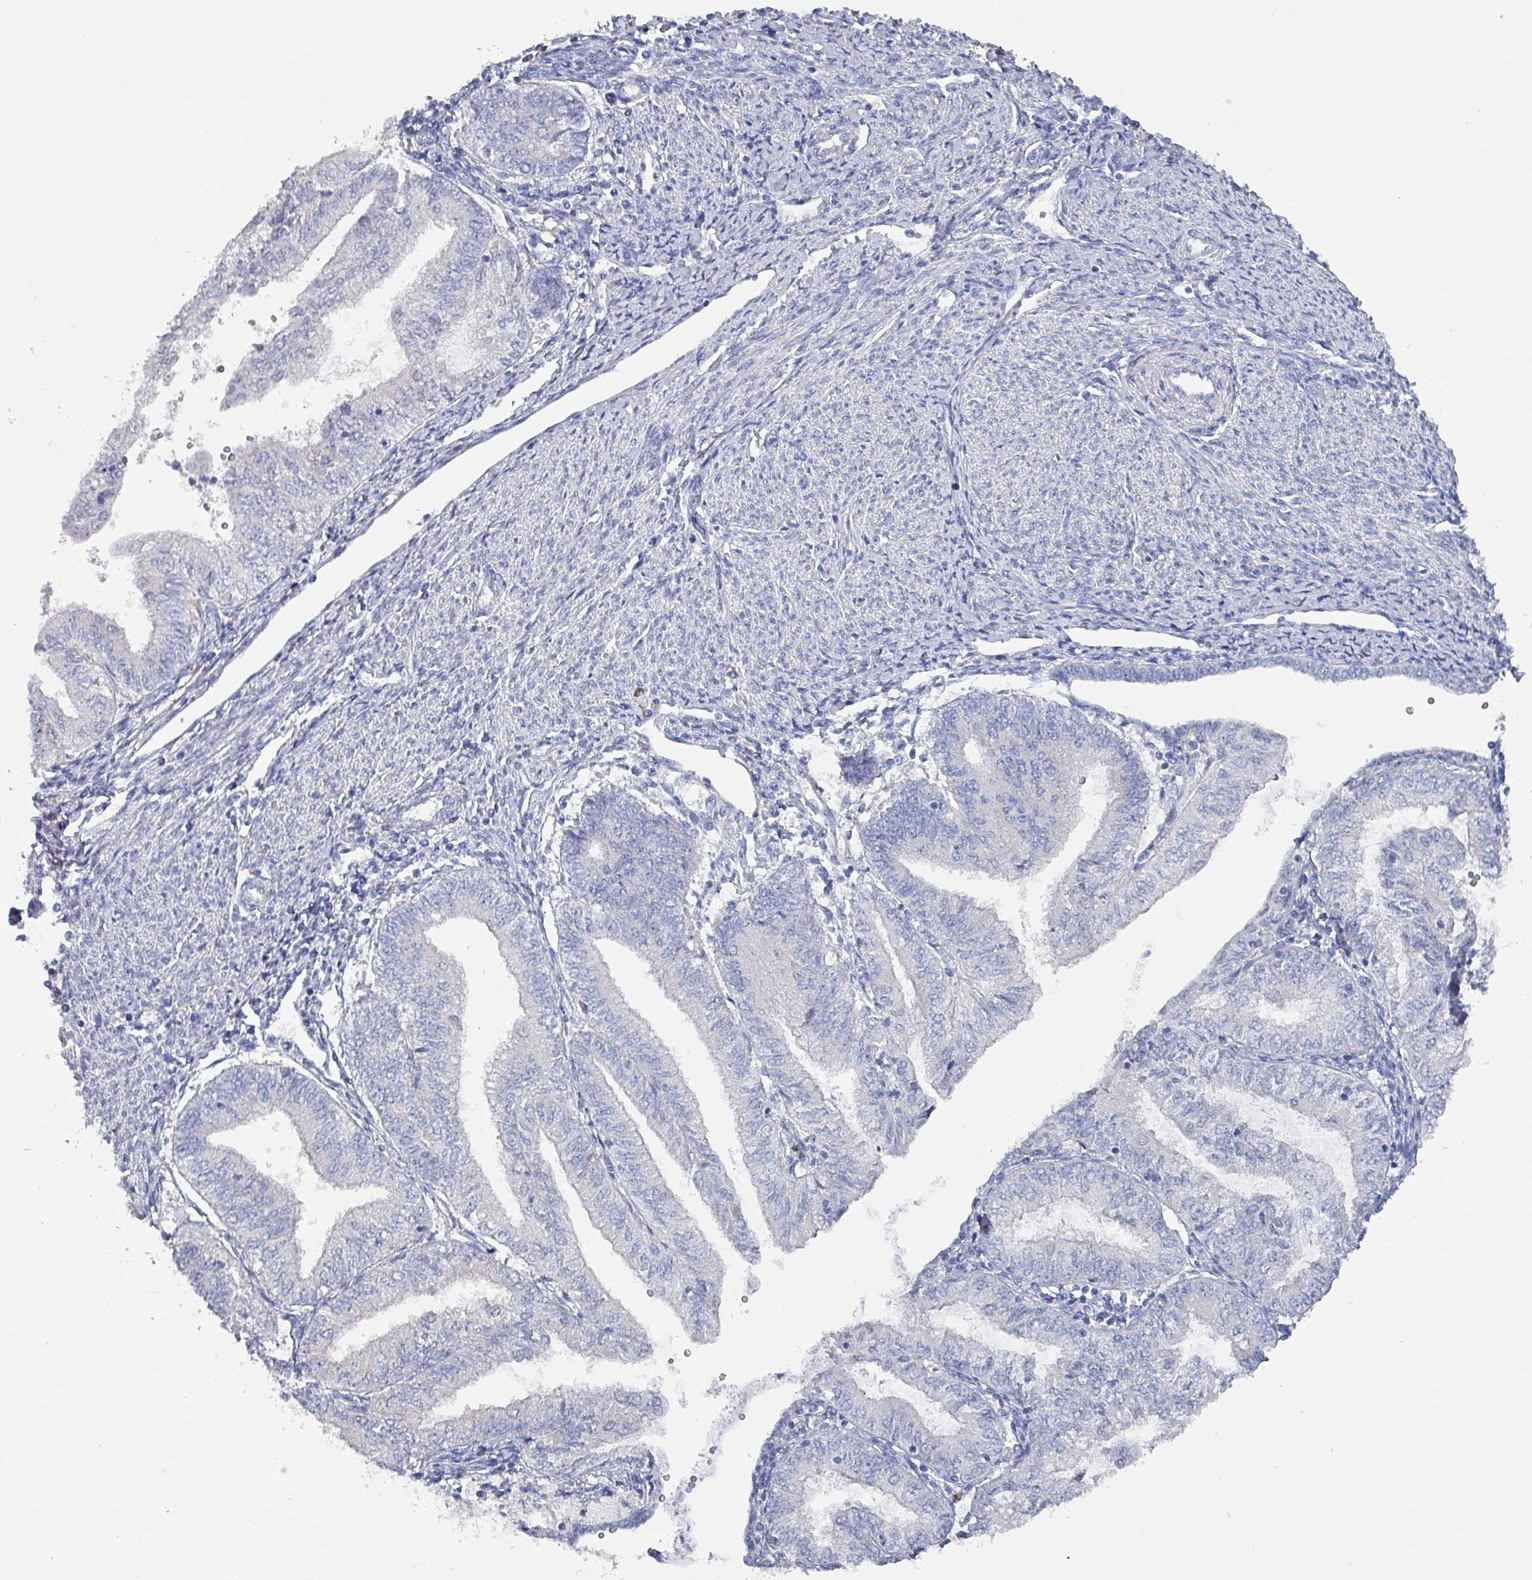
{"staining": {"intensity": "negative", "quantity": "none", "location": "none"}, "tissue": "endometrial cancer", "cell_type": "Tumor cells", "image_type": "cancer", "snomed": [{"axis": "morphology", "description": "Adenocarcinoma, NOS"}, {"axis": "topography", "description": "Endometrium"}], "caption": "An immunohistochemistry (IHC) photomicrograph of endometrial cancer (adenocarcinoma) is shown. There is no staining in tumor cells of endometrial cancer (adenocarcinoma).", "gene": "DRD5", "patient": {"sex": "female", "age": 66}}